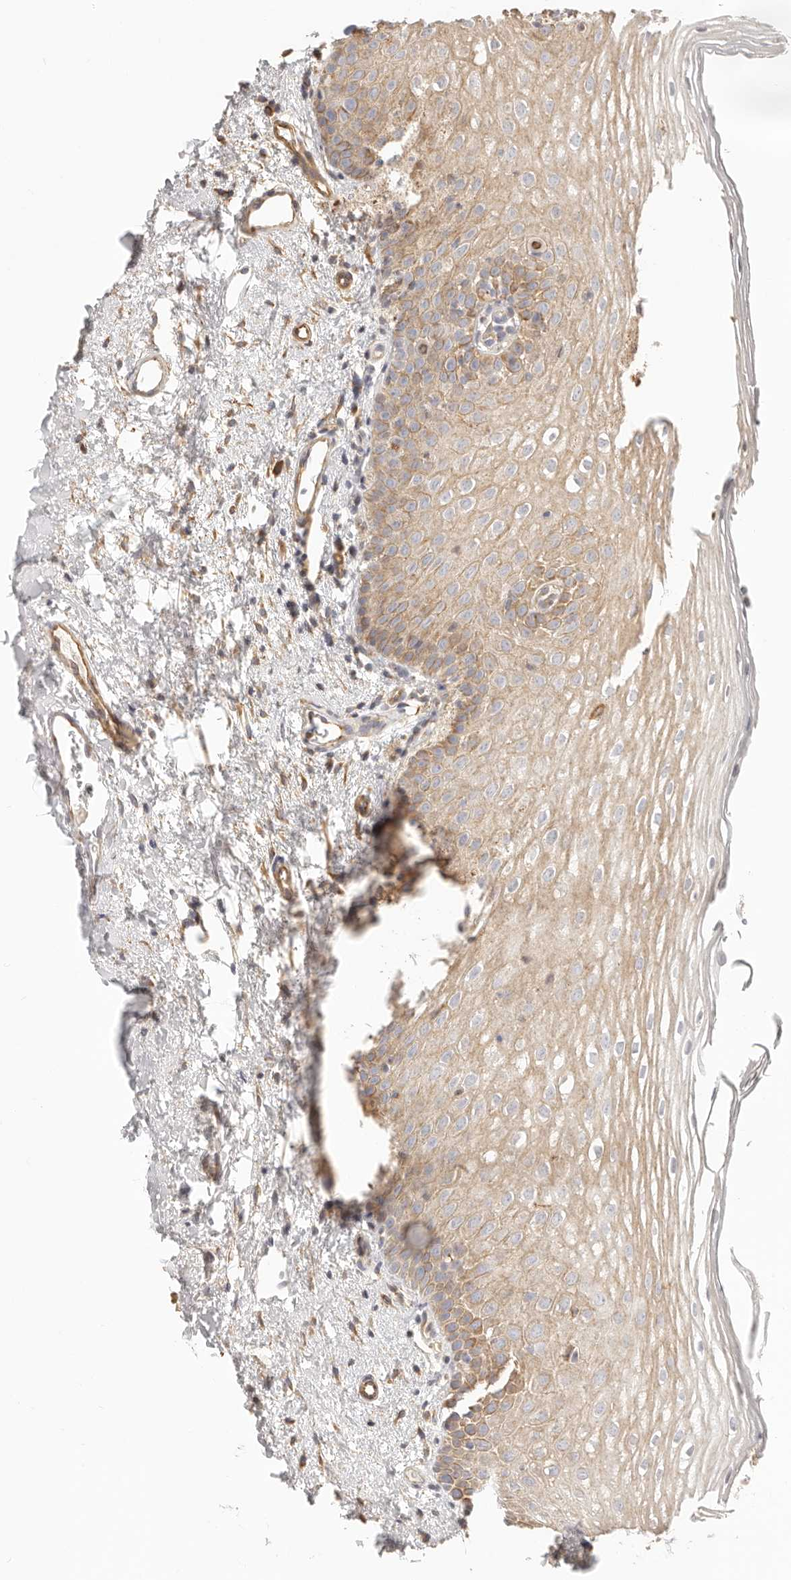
{"staining": {"intensity": "weak", "quantity": "25%-75%", "location": "cytoplasmic/membranous"}, "tissue": "oral mucosa", "cell_type": "Squamous epithelial cells", "image_type": "normal", "snomed": [{"axis": "morphology", "description": "Normal tissue, NOS"}, {"axis": "topography", "description": "Oral tissue"}], "caption": "The image shows a brown stain indicating the presence of a protein in the cytoplasmic/membranous of squamous epithelial cells in oral mucosa. (DAB (3,3'-diaminobenzidine) IHC, brown staining for protein, blue staining for nuclei).", "gene": "DTNBP1", "patient": {"sex": "female", "age": 56}}